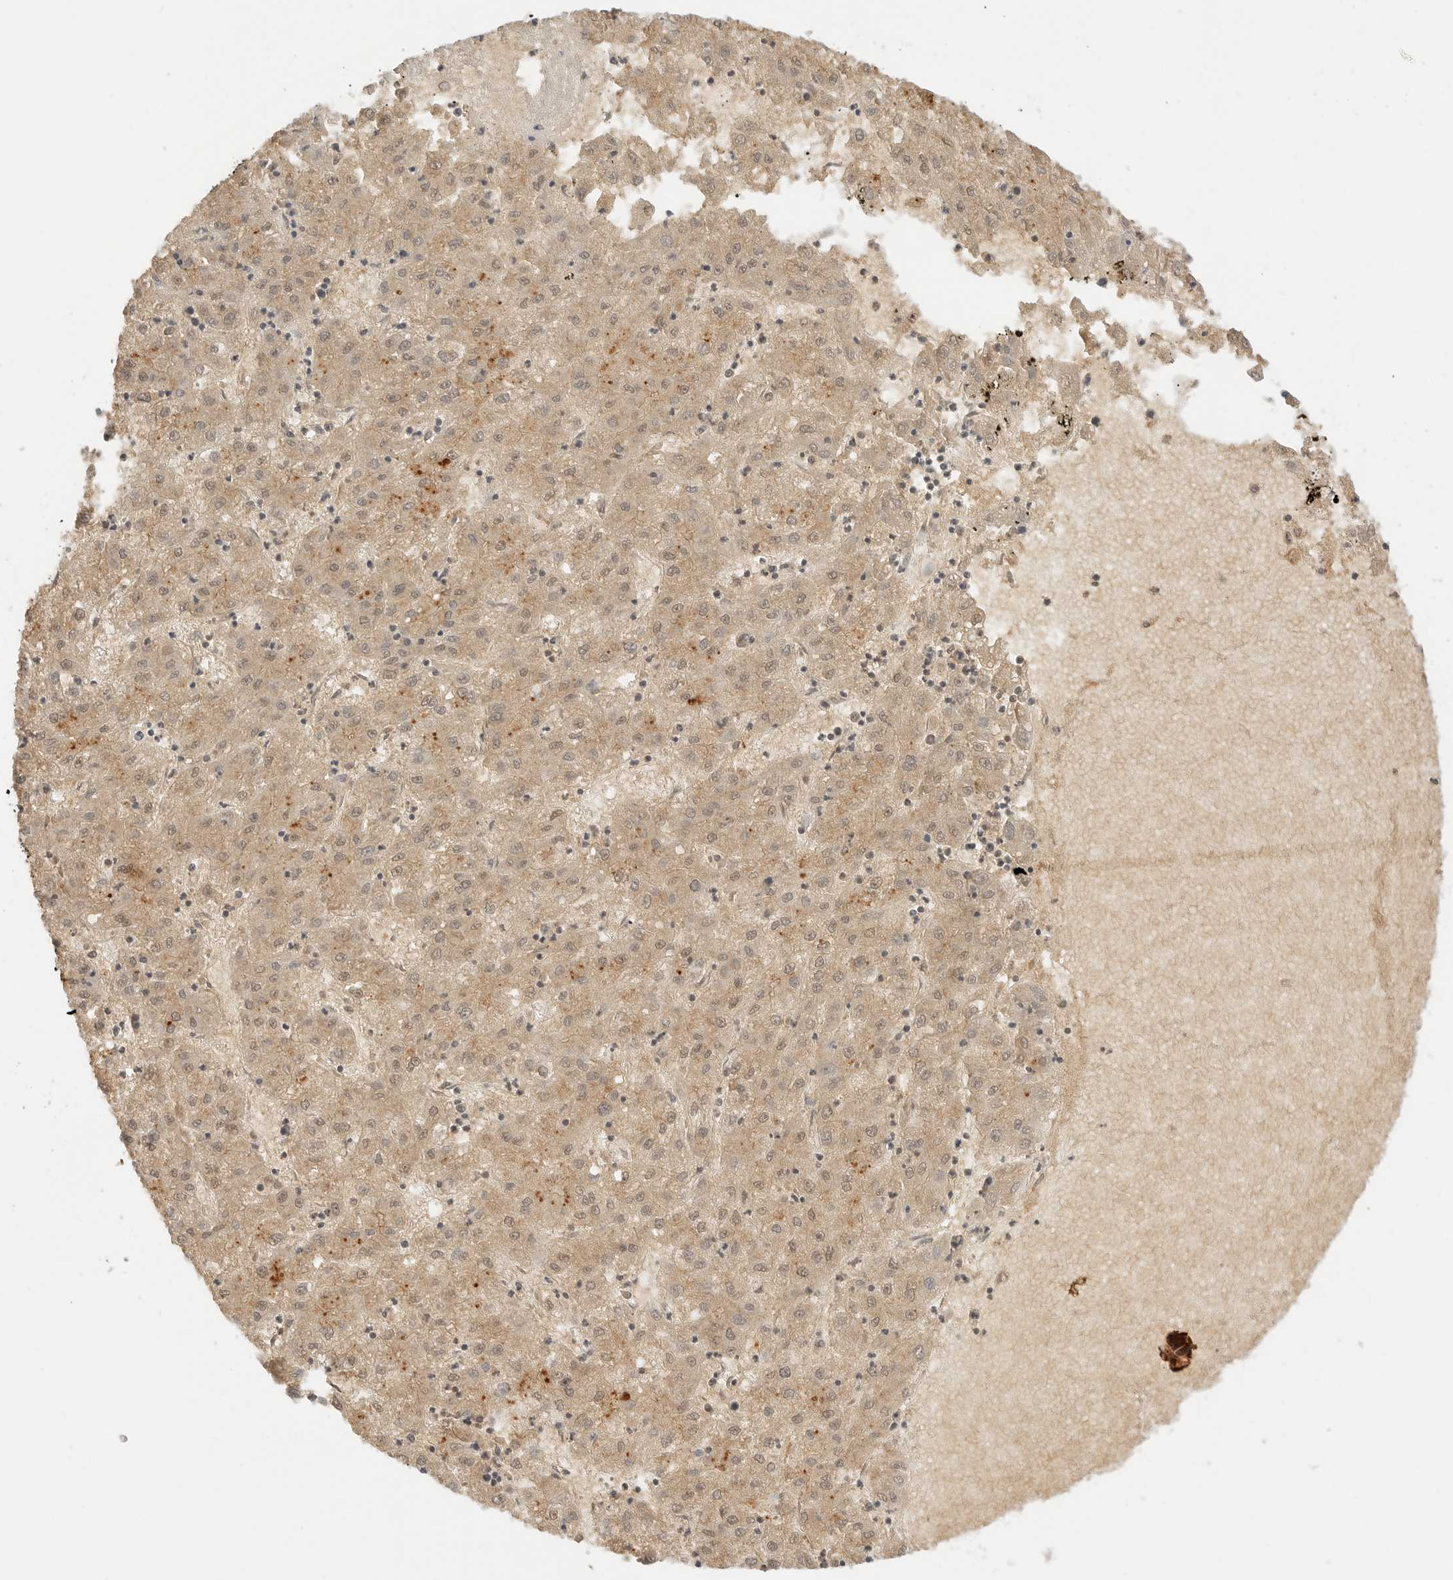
{"staining": {"intensity": "moderate", "quantity": ">75%", "location": "cytoplasmic/membranous,nuclear"}, "tissue": "liver cancer", "cell_type": "Tumor cells", "image_type": "cancer", "snomed": [{"axis": "morphology", "description": "Carcinoma, Hepatocellular, NOS"}, {"axis": "topography", "description": "Liver"}], "caption": "Tumor cells exhibit moderate cytoplasmic/membranous and nuclear staining in approximately >75% of cells in liver hepatocellular carcinoma.", "gene": "EPHA1", "patient": {"sex": "male", "age": 72}}